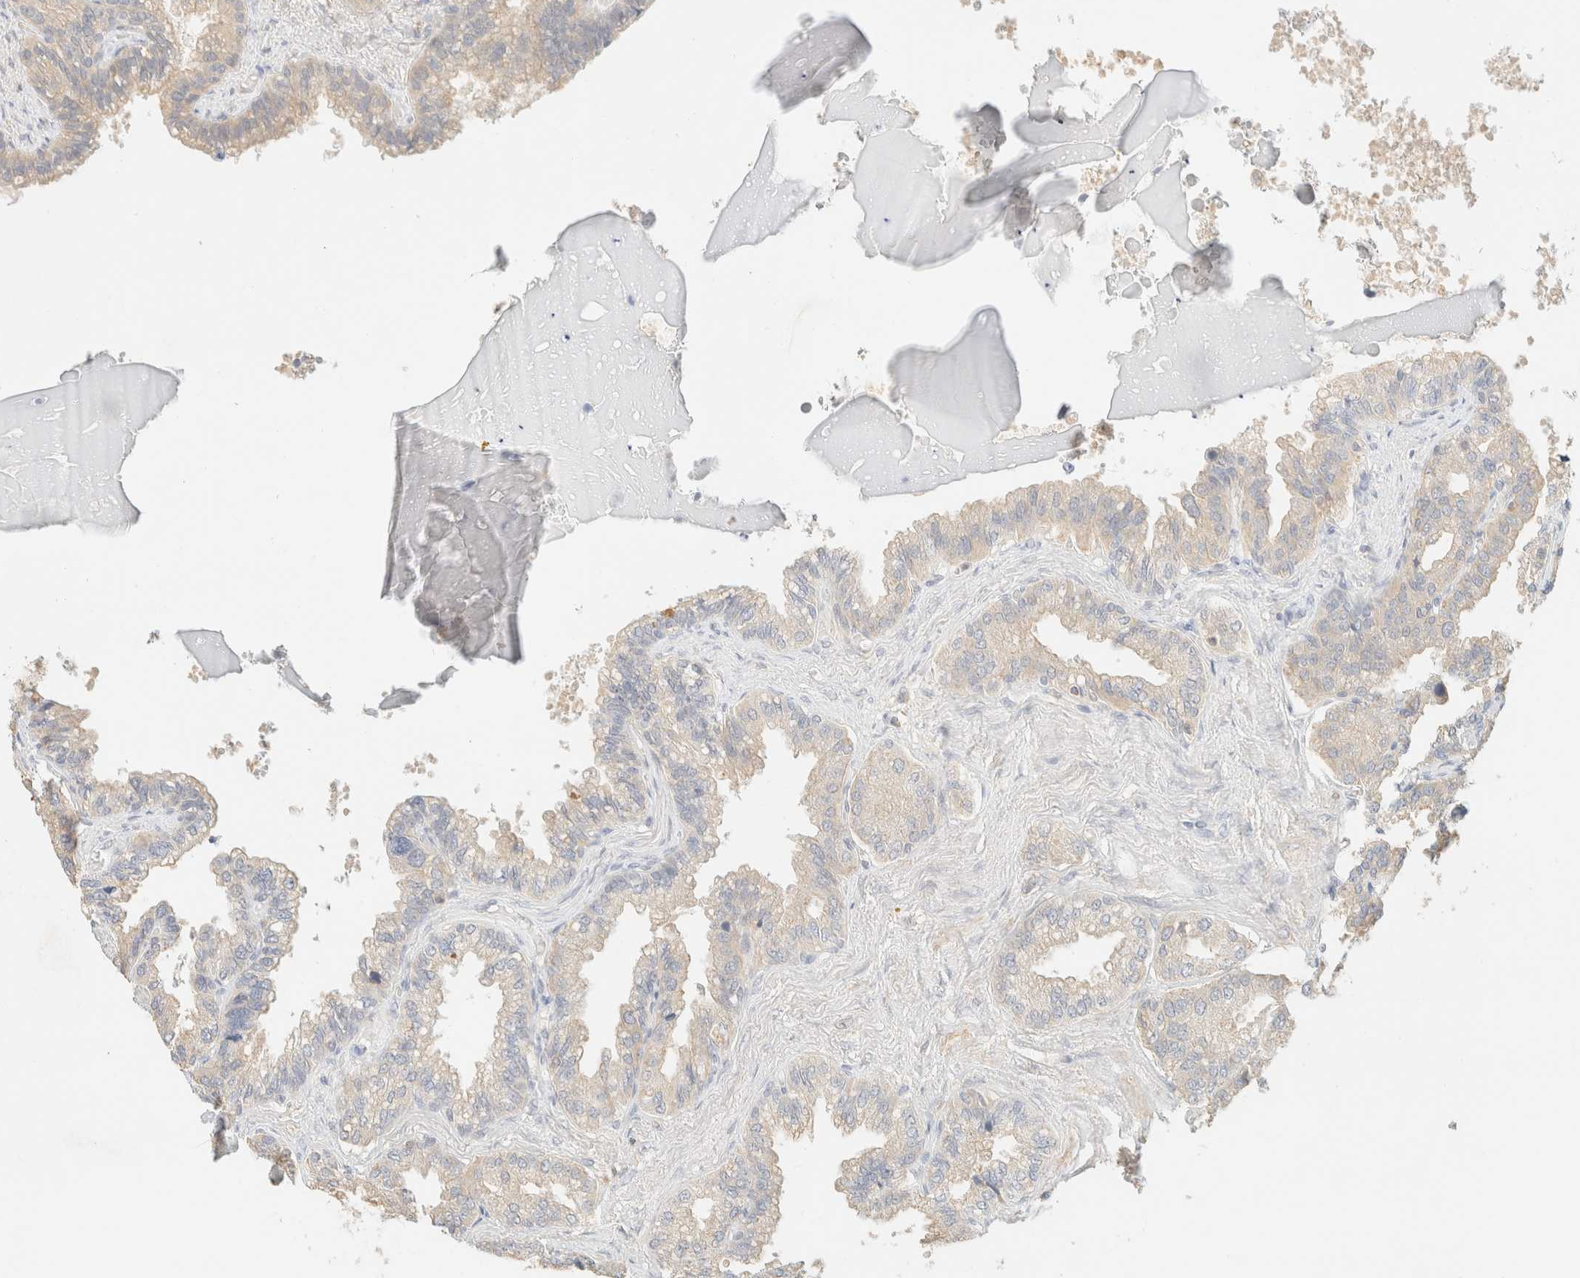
{"staining": {"intensity": "negative", "quantity": "none", "location": "none"}, "tissue": "seminal vesicle", "cell_type": "Glandular cells", "image_type": "normal", "snomed": [{"axis": "morphology", "description": "Normal tissue, NOS"}, {"axis": "topography", "description": "Seminal veicle"}], "caption": "IHC photomicrograph of unremarkable seminal vesicle stained for a protein (brown), which demonstrates no expression in glandular cells. (DAB IHC with hematoxylin counter stain).", "gene": "TIMD4", "patient": {"sex": "male", "age": 46}}